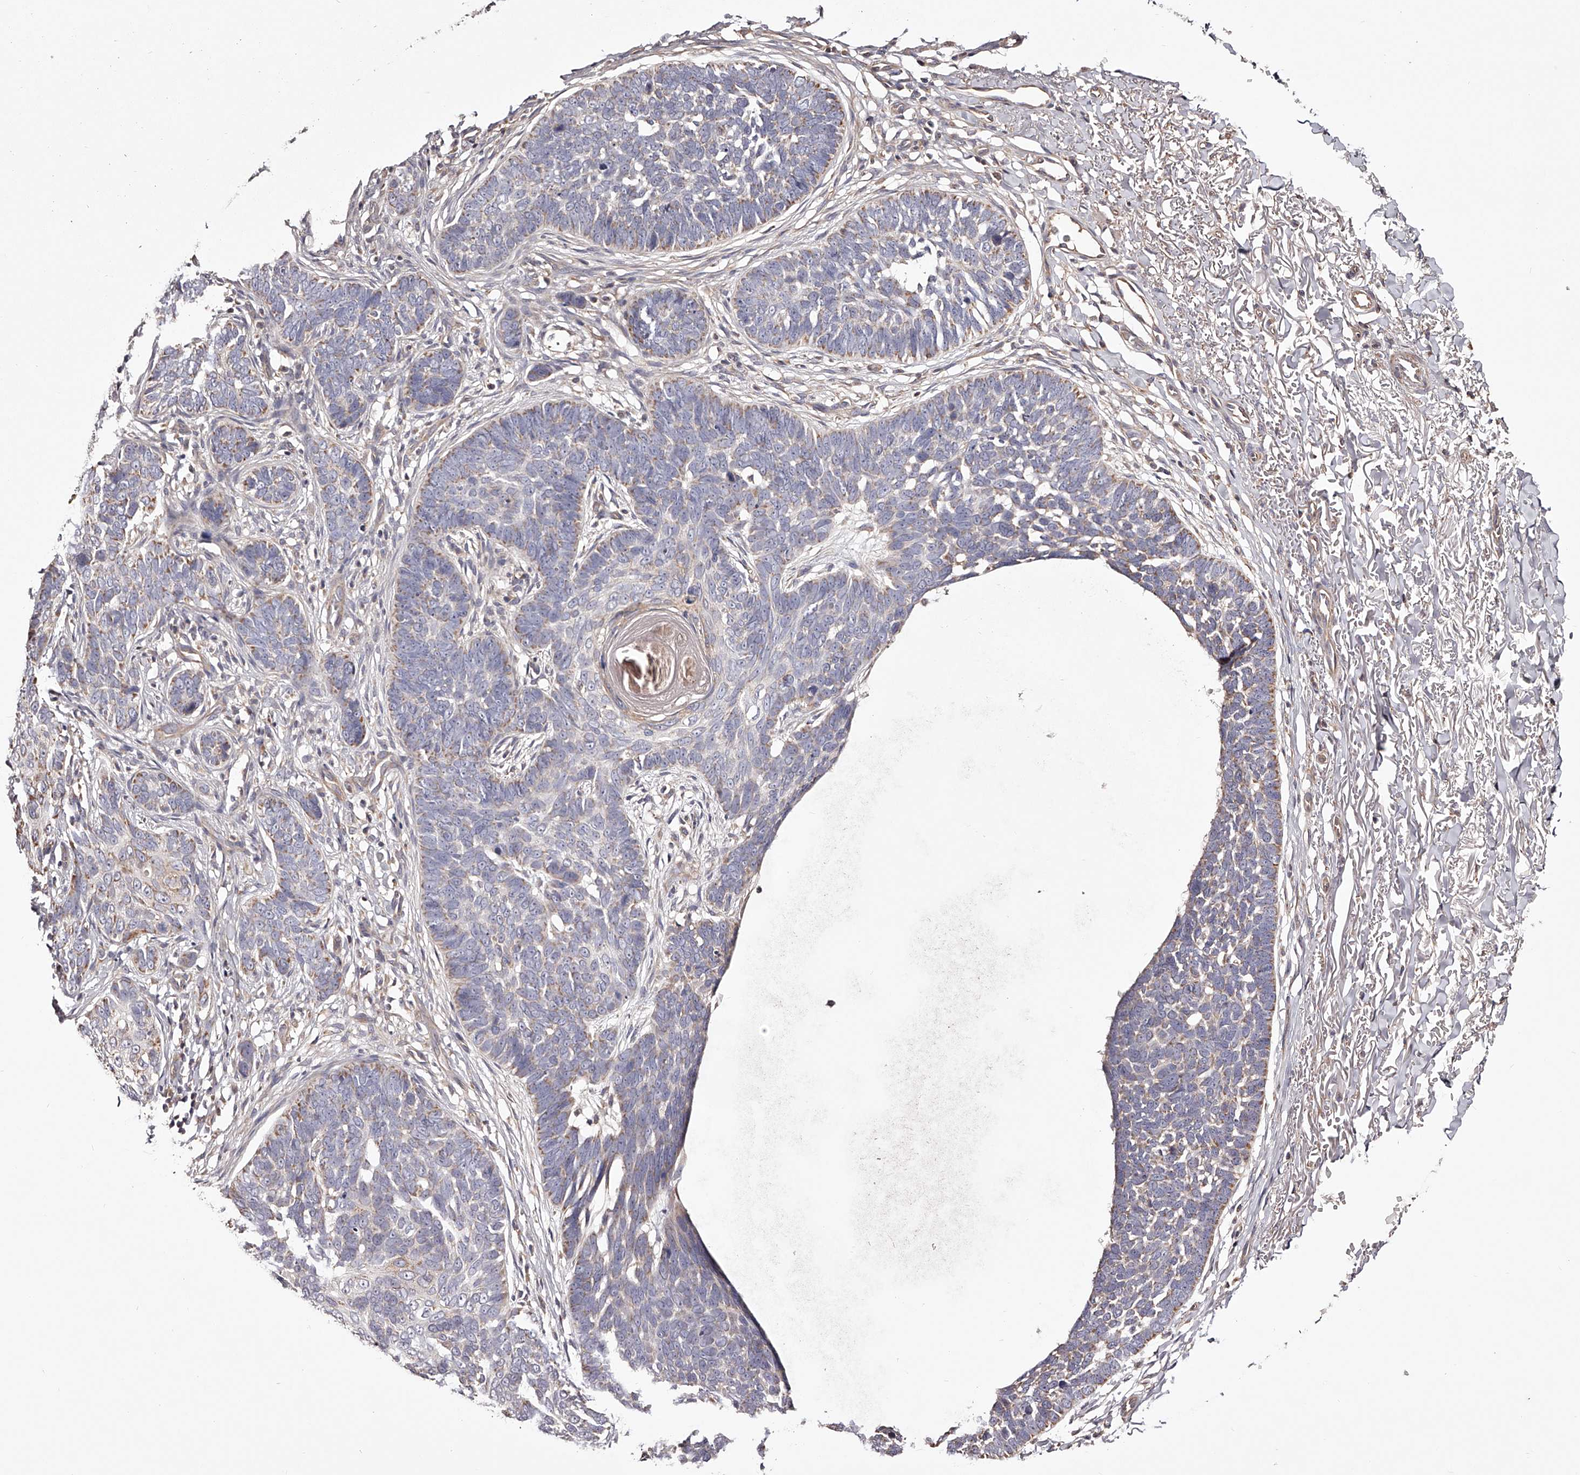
{"staining": {"intensity": "negative", "quantity": "none", "location": "none"}, "tissue": "skin cancer", "cell_type": "Tumor cells", "image_type": "cancer", "snomed": [{"axis": "morphology", "description": "Normal tissue, NOS"}, {"axis": "morphology", "description": "Basal cell carcinoma"}, {"axis": "topography", "description": "Skin"}], "caption": "DAB (3,3'-diaminobenzidine) immunohistochemical staining of human skin basal cell carcinoma exhibits no significant staining in tumor cells.", "gene": "USP21", "patient": {"sex": "male", "age": 77}}